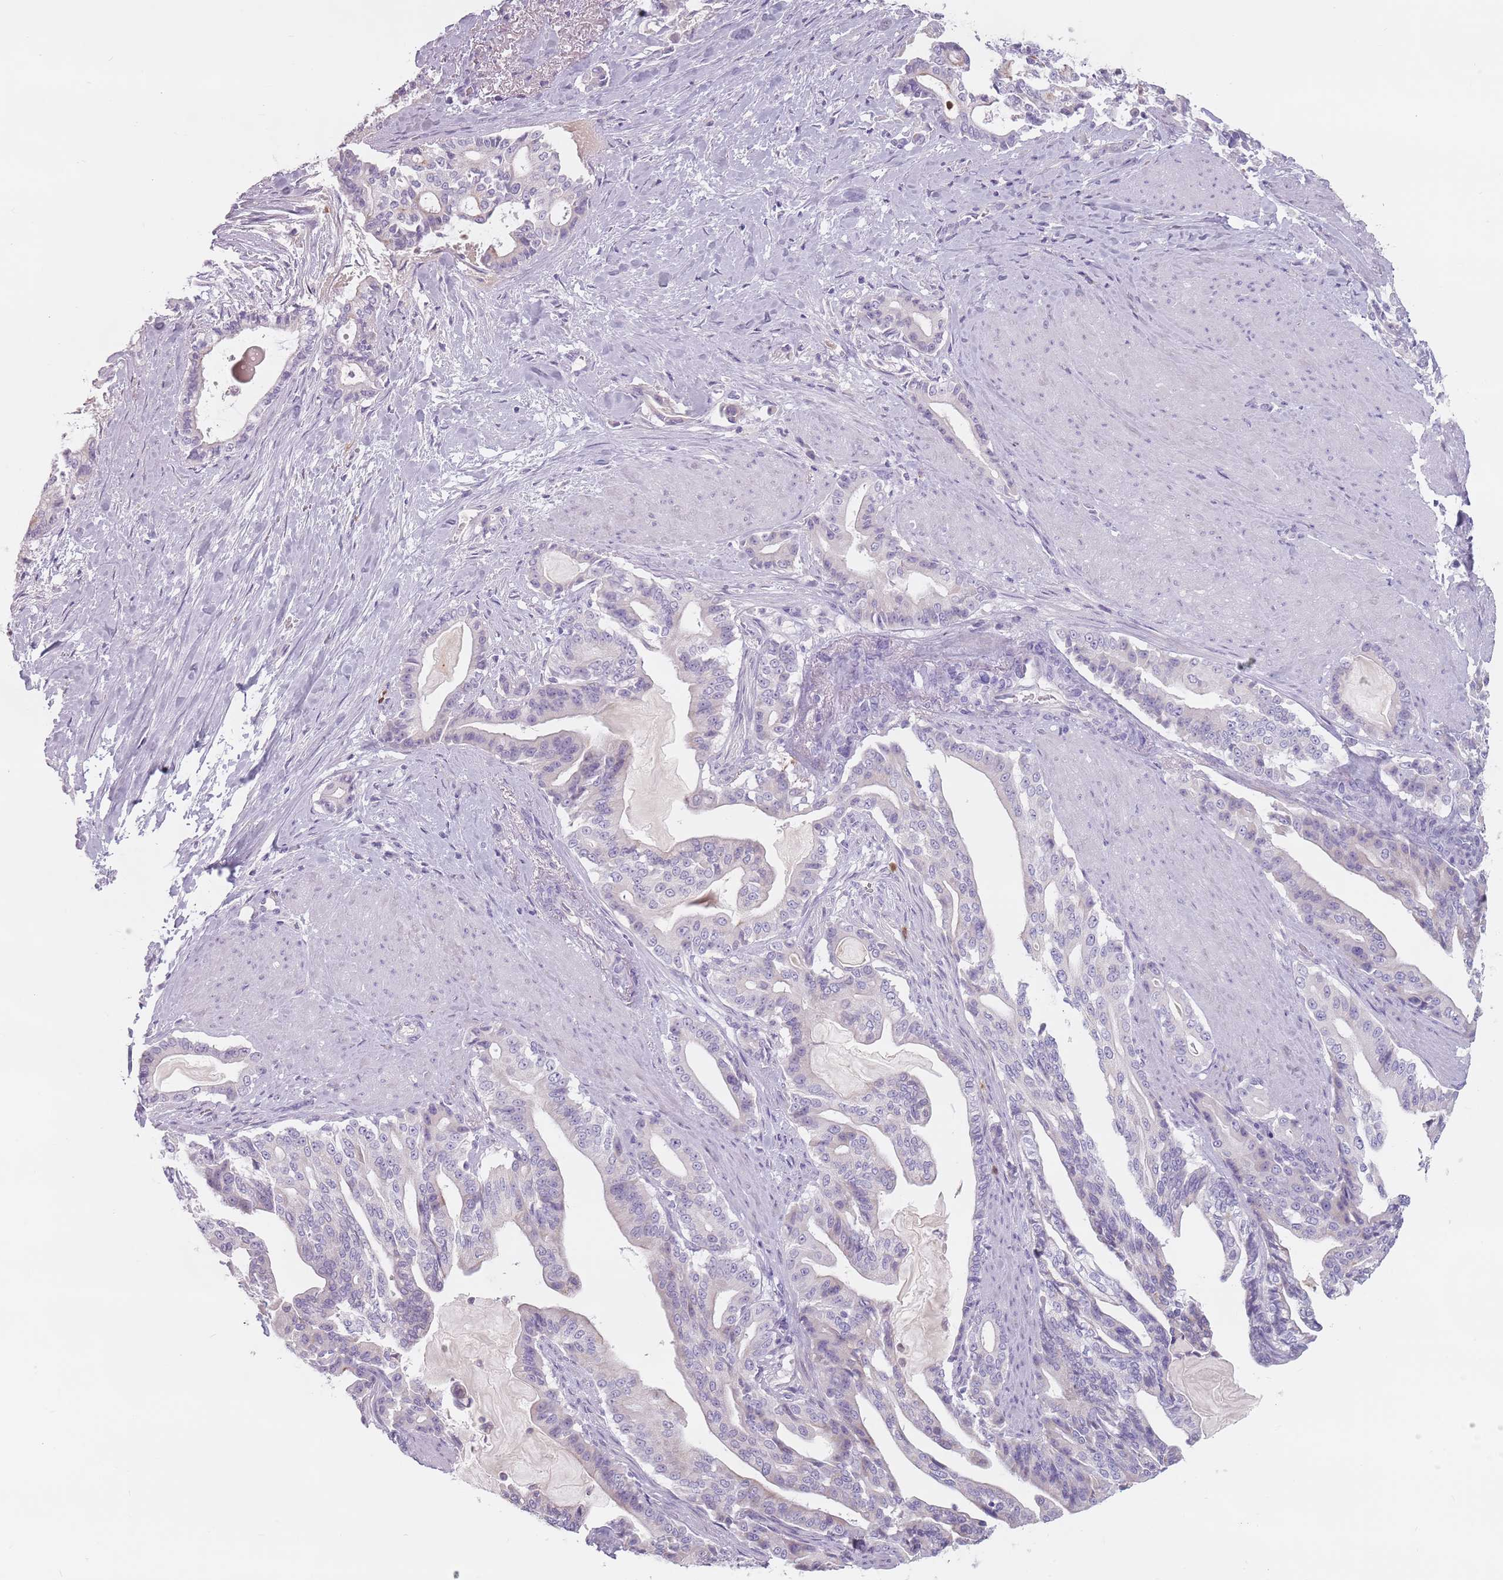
{"staining": {"intensity": "negative", "quantity": "none", "location": "none"}, "tissue": "pancreatic cancer", "cell_type": "Tumor cells", "image_type": "cancer", "snomed": [{"axis": "morphology", "description": "Adenocarcinoma, NOS"}, {"axis": "topography", "description": "Pancreas"}], "caption": "Tumor cells show no significant positivity in pancreatic cancer (adenocarcinoma). (DAB IHC visualized using brightfield microscopy, high magnification).", "gene": "ZNF584", "patient": {"sex": "male", "age": 63}}